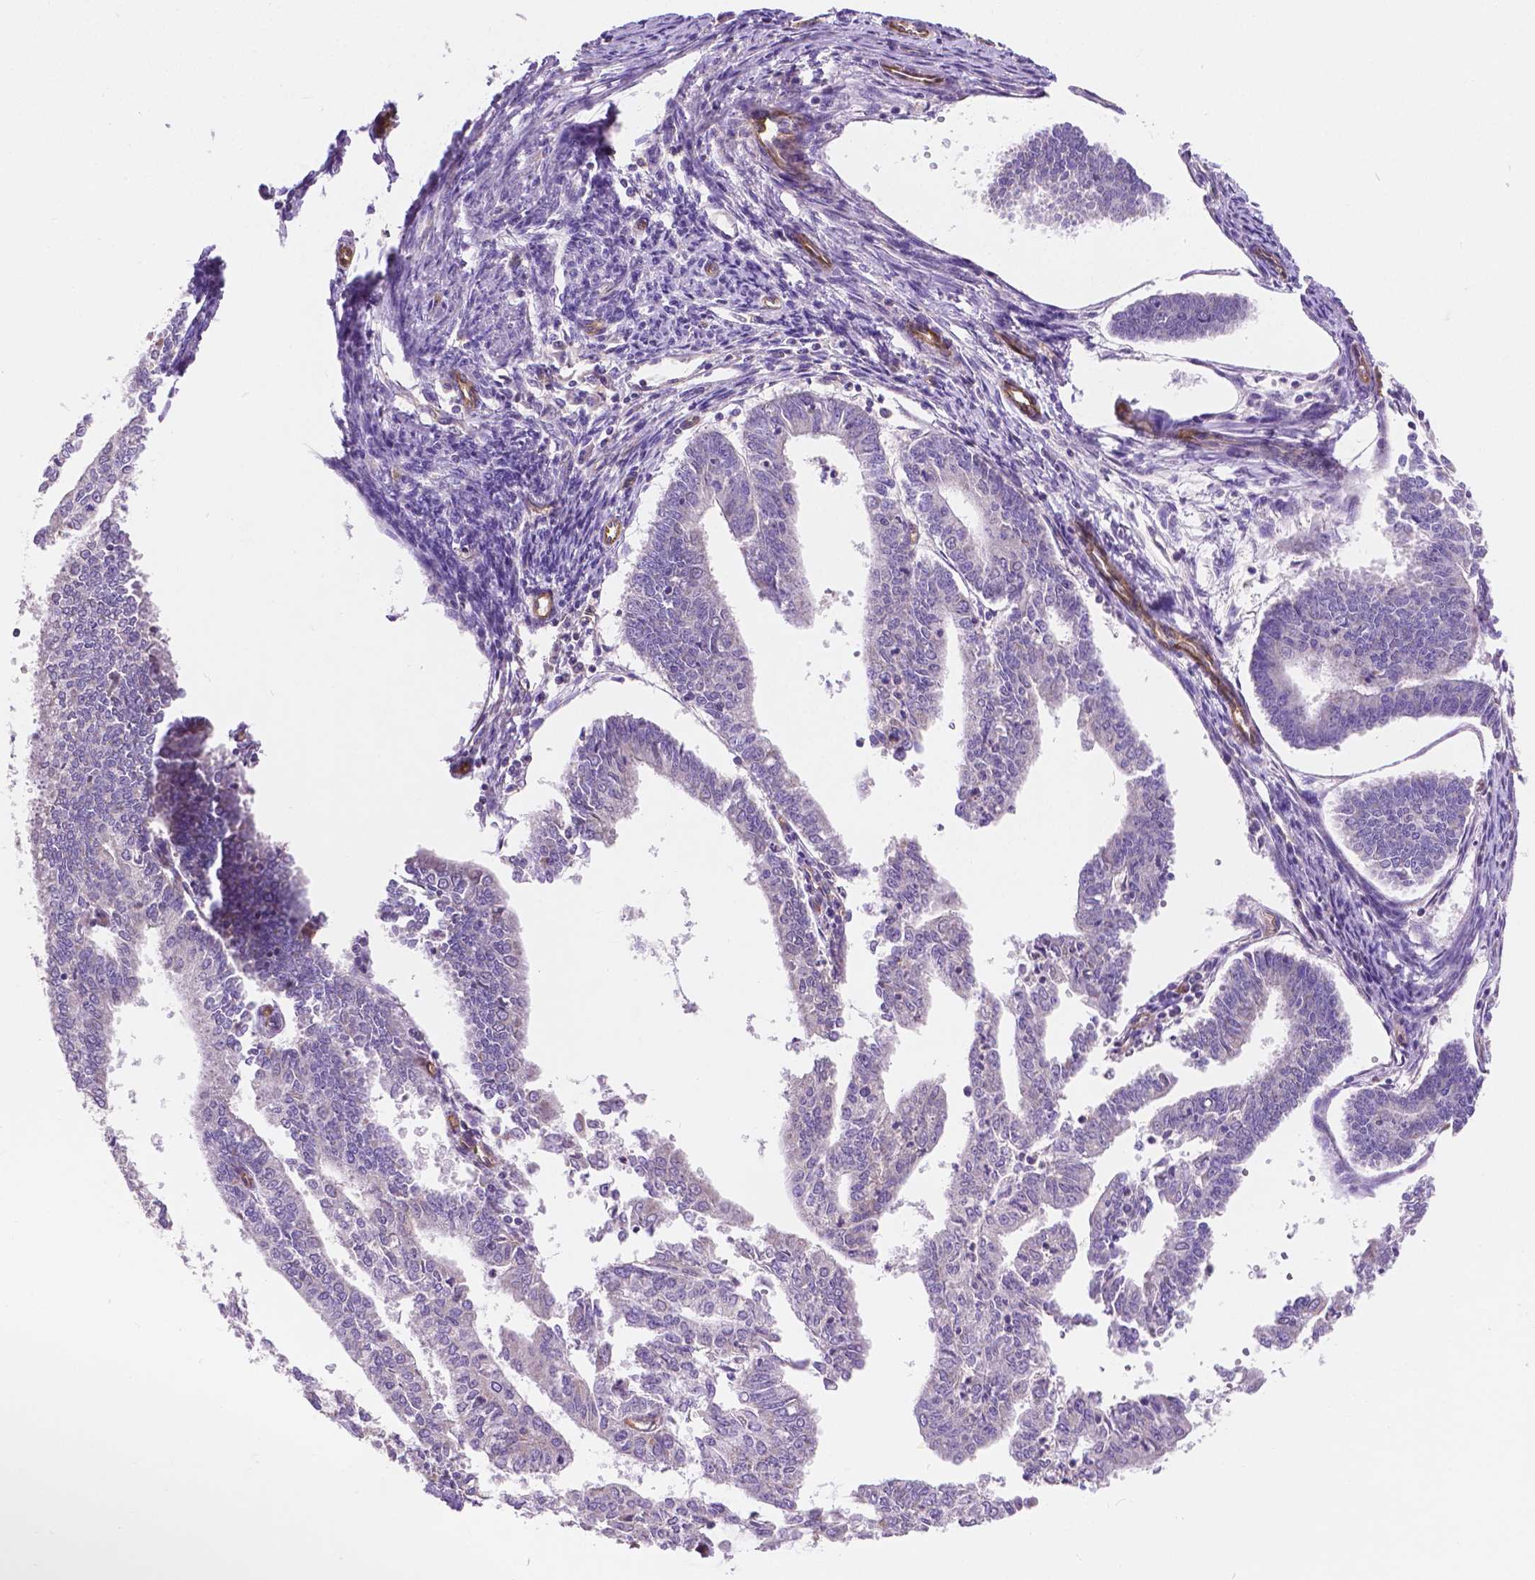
{"staining": {"intensity": "negative", "quantity": "none", "location": "none"}, "tissue": "endometrial cancer", "cell_type": "Tumor cells", "image_type": "cancer", "snomed": [{"axis": "morphology", "description": "Adenocarcinoma, NOS"}, {"axis": "topography", "description": "Endometrium"}], "caption": "The photomicrograph demonstrates no staining of tumor cells in adenocarcinoma (endometrial). The staining is performed using DAB (3,3'-diaminobenzidine) brown chromogen with nuclei counter-stained in using hematoxylin.", "gene": "RAB20", "patient": {"sex": "female", "age": 61}}